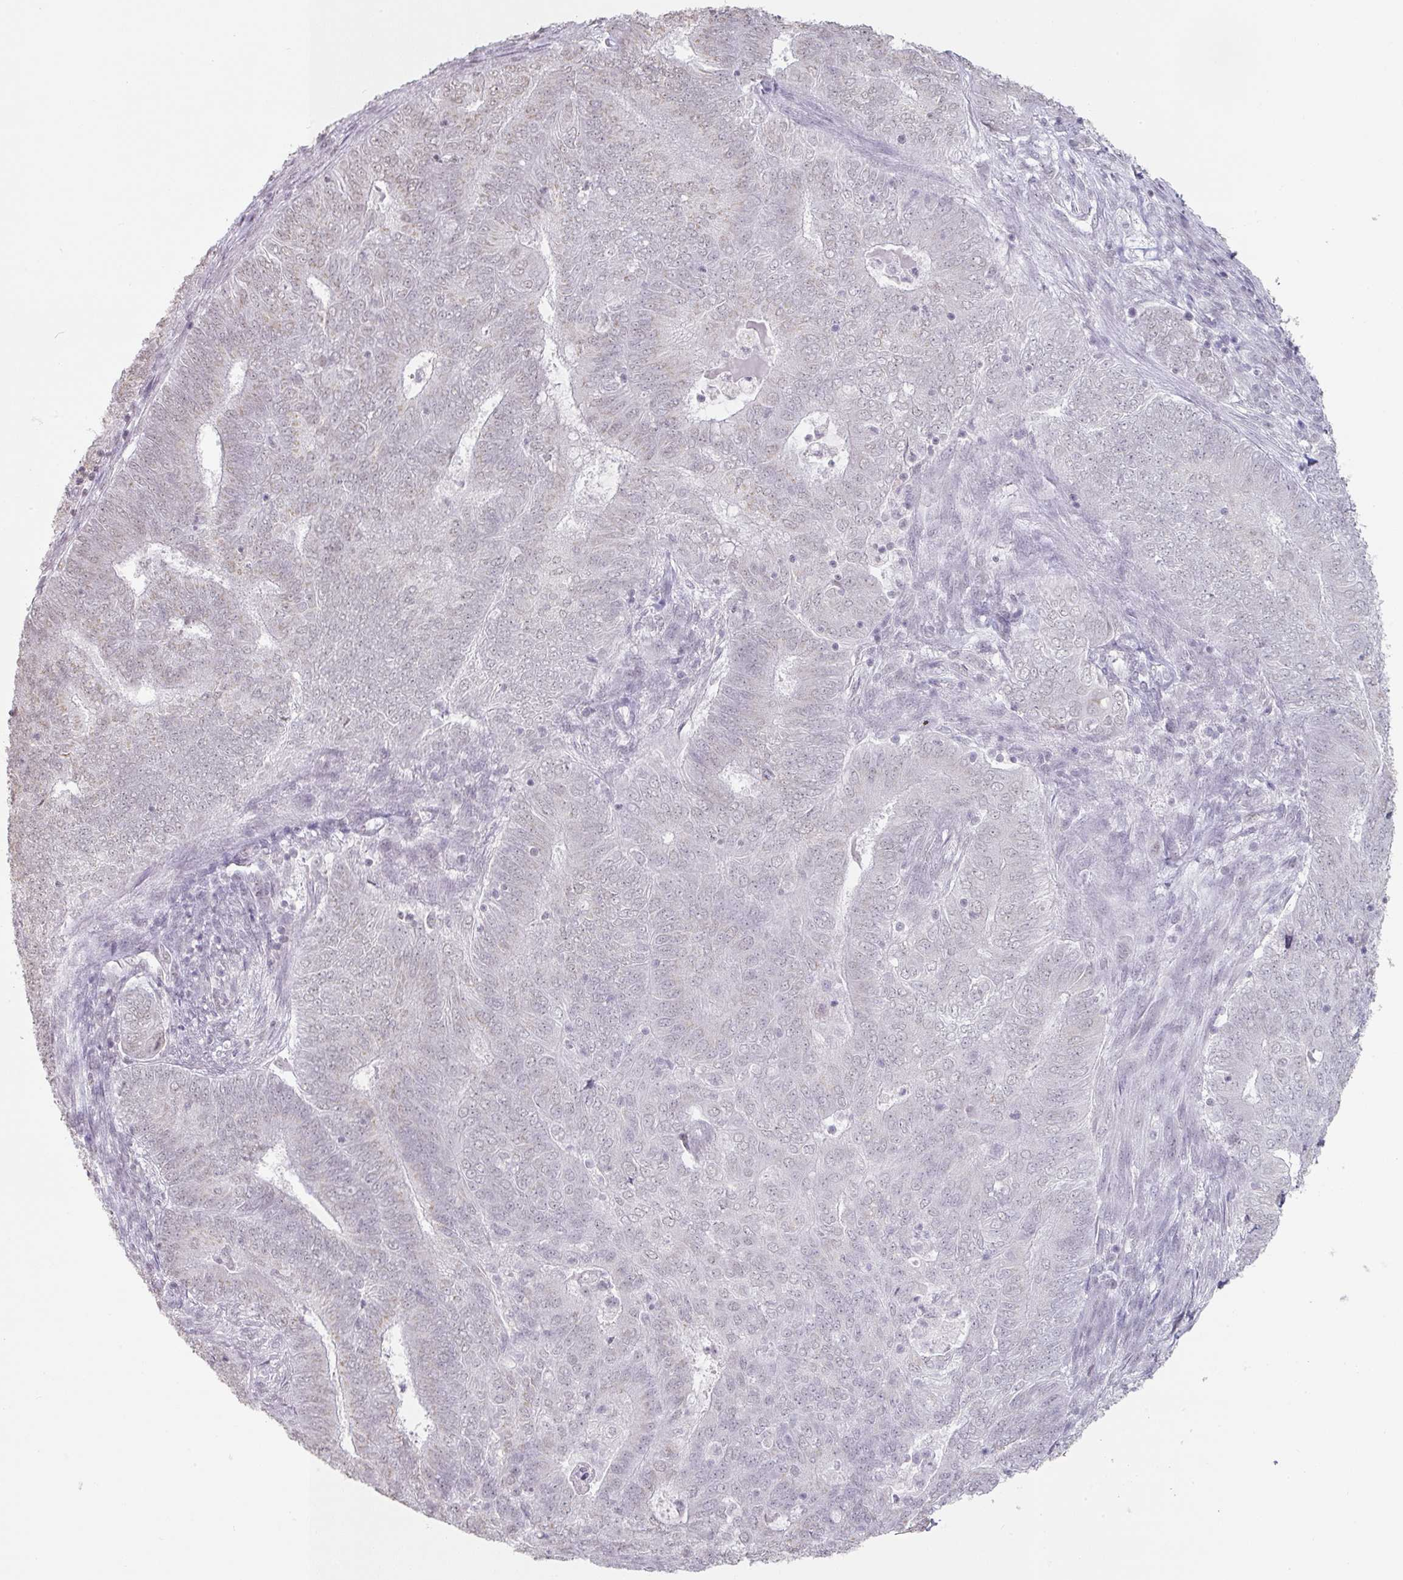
{"staining": {"intensity": "negative", "quantity": "none", "location": "none"}, "tissue": "endometrial cancer", "cell_type": "Tumor cells", "image_type": "cancer", "snomed": [{"axis": "morphology", "description": "Adenocarcinoma, NOS"}, {"axis": "topography", "description": "Endometrium"}], "caption": "This is an IHC micrograph of human endometrial cancer. There is no positivity in tumor cells.", "gene": "SPRR1A", "patient": {"sex": "female", "age": 62}}